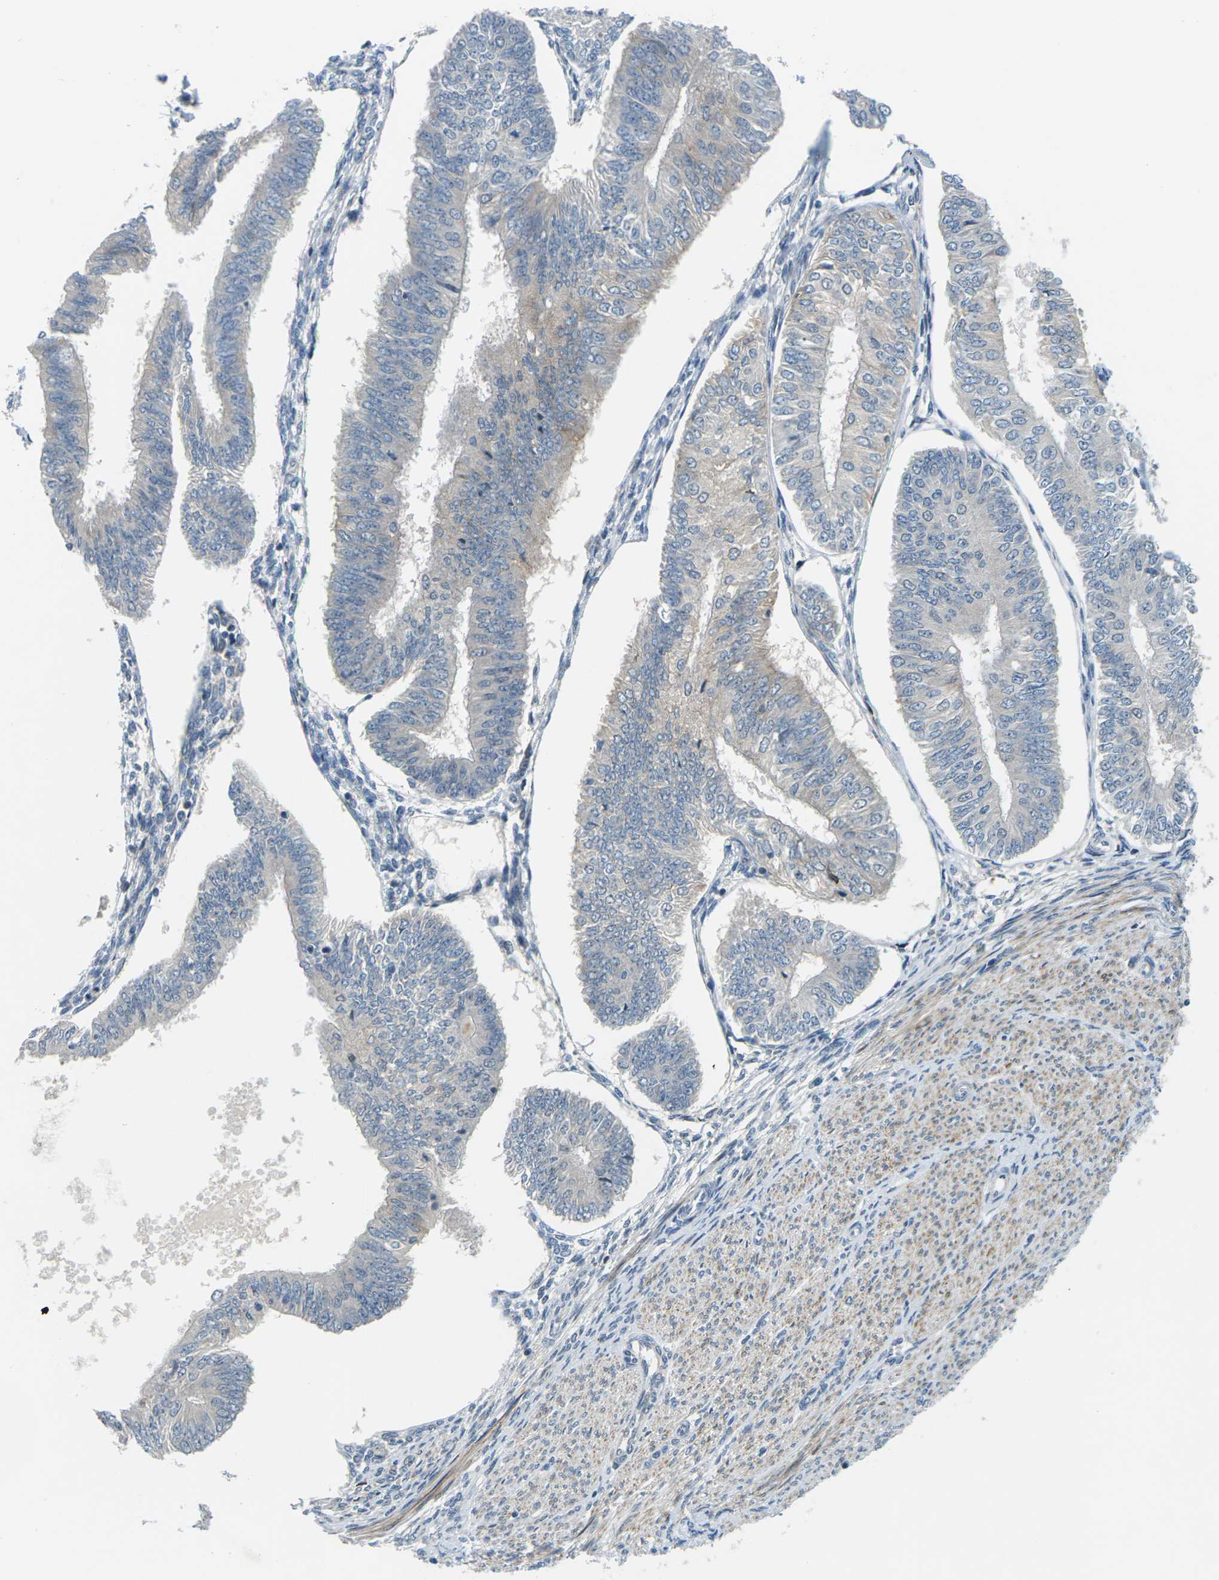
{"staining": {"intensity": "negative", "quantity": "none", "location": "none"}, "tissue": "endometrial cancer", "cell_type": "Tumor cells", "image_type": "cancer", "snomed": [{"axis": "morphology", "description": "Adenocarcinoma, NOS"}, {"axis": "topography", "description": "Endometrium"}], "caption": "This is an immunohistochemistry (IHC) micrograph of adenocarcinoma (endometrial). There is no expression in tumor cells.", "gene": "SLC13A3", "patient": {"sex": "female", "age": 58}}